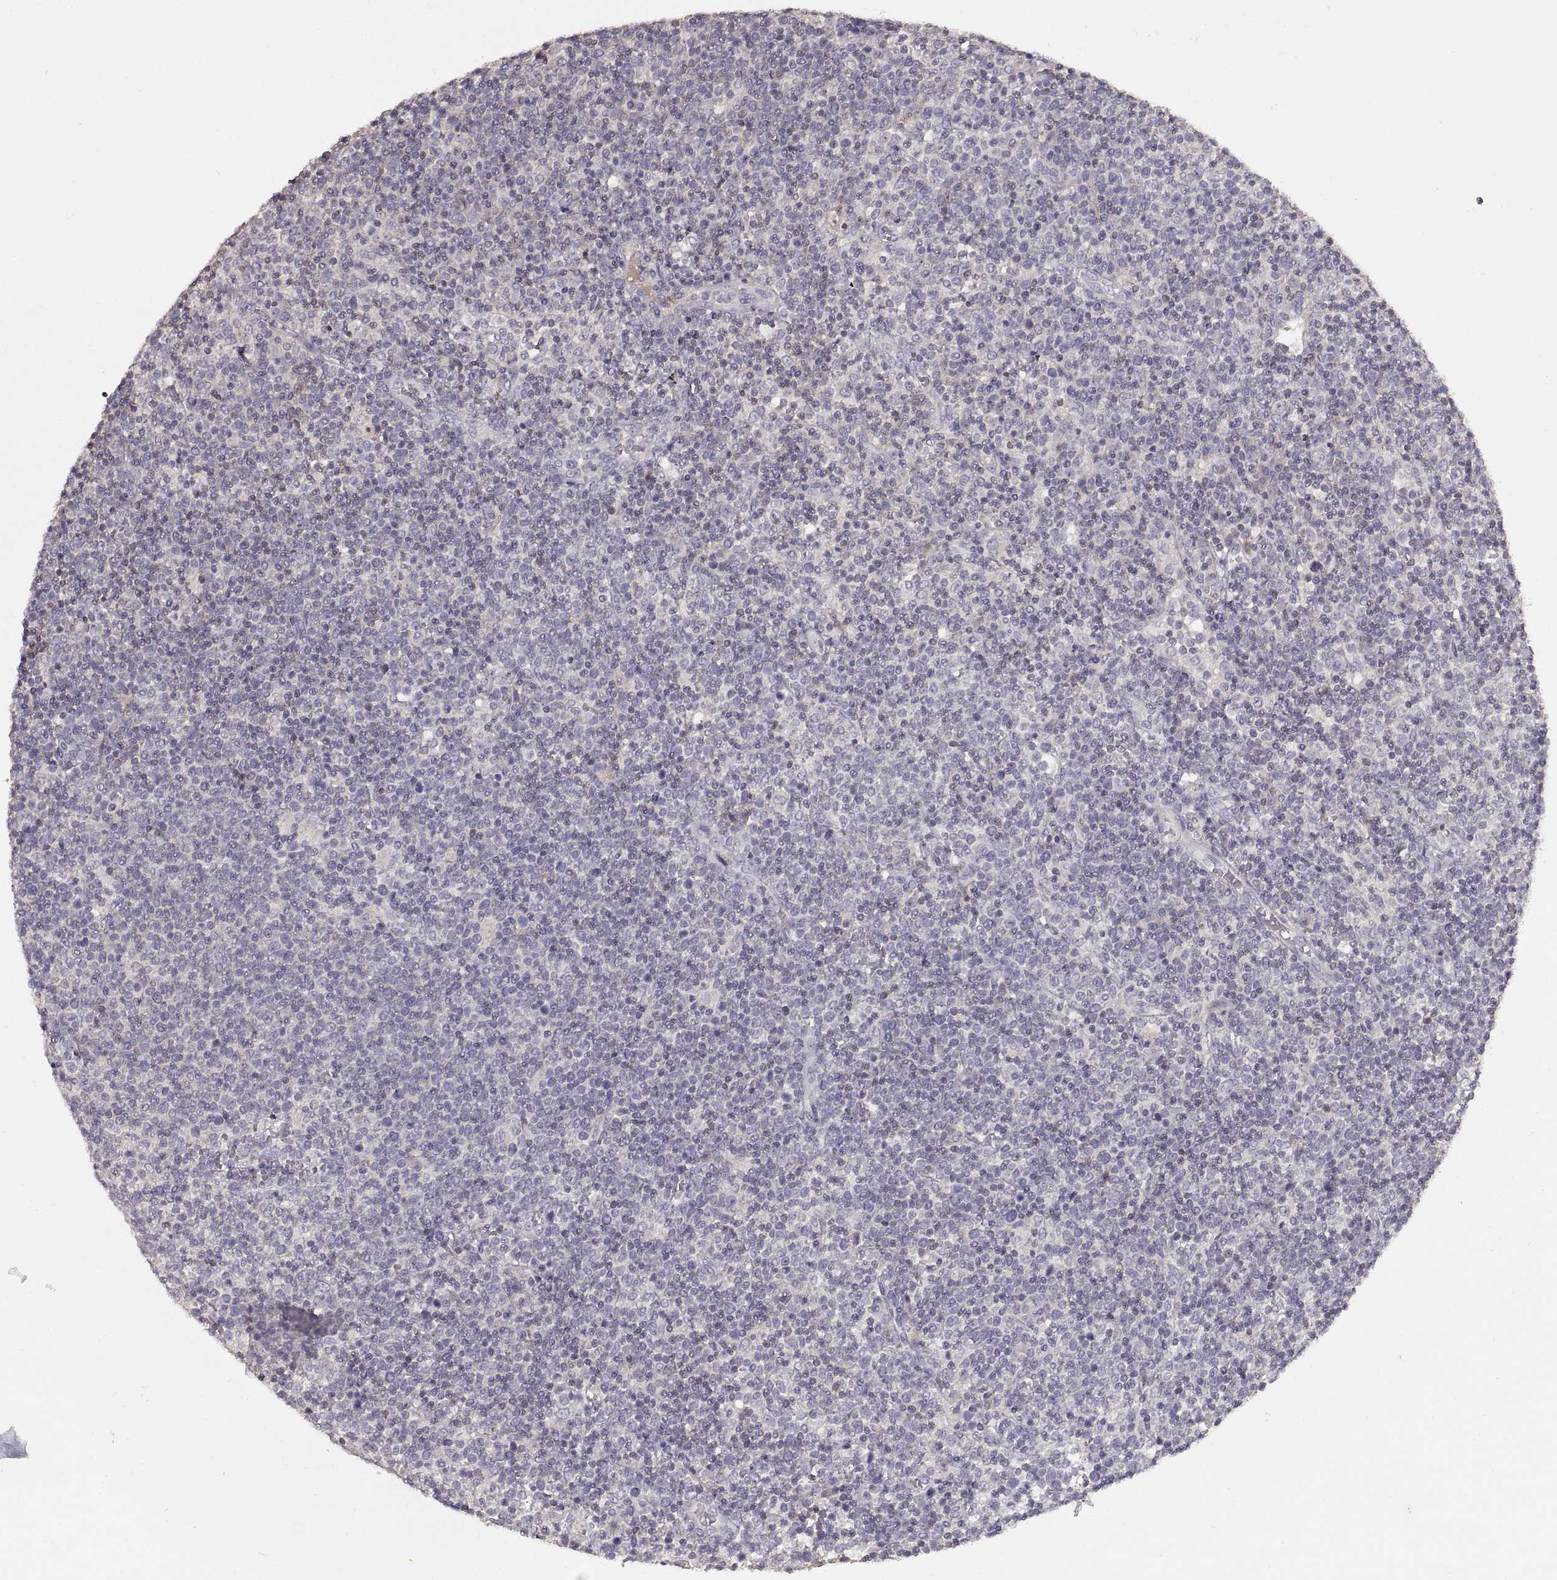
{"staining": {"intensity": "negative", "quantity": "none", "location": "none"}, "tissue": "lymphoma", "cell_type": "Tumor cells", "image_type": "cancer", "snomed": [{"axis": "morphology", "description": "Malignant lymphoma, non-Hodgkin's type, High grade"}, {"axis": "topography", "description": "Lymph node"}], "caption": "Immunohistochemical staining of malignant lymphoma, non-Hodgkin's type (high-grade) shows no significant positivity in tumor cells.", "gene": "ADAM11", "patient": {"sex": "male", "age": 61}}